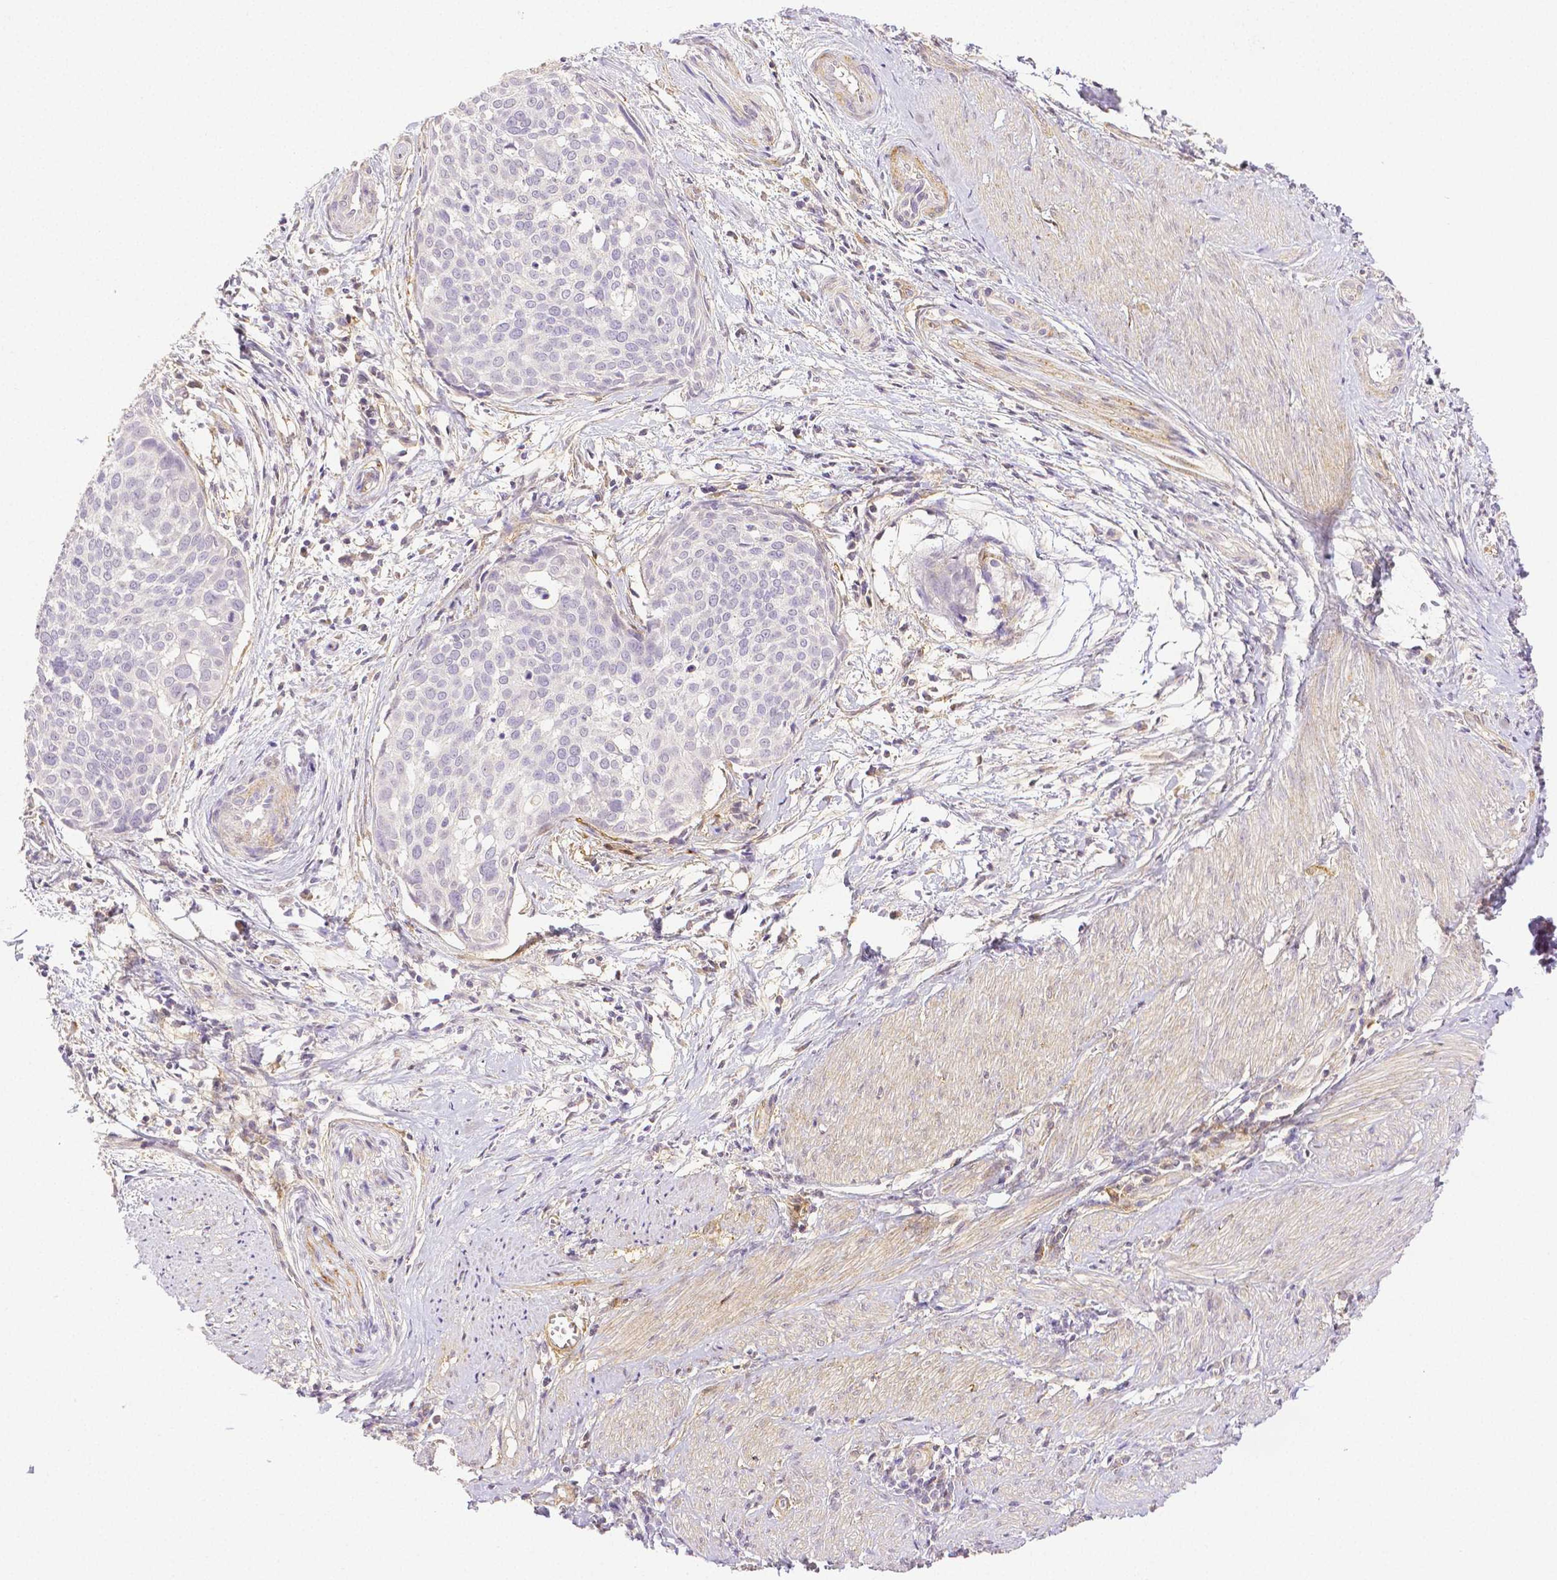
{"staining": {"intensity": "negative", "quantity": "none", "location": "none"}, "tissue": "cervical cancer", "cell_type": "Tumor cells", "image_type": "cancer", "snomed": [{"axis": "morphology", "description": "Squamous cell carcinoma, NOS"}, {"axis": "topography", "description": "Cervix"}], "caption": "The micrograph displays no significant positivity in tumor cells of squamous cell carcinoma (cervical).", "gene": "THY1", "patient": {"sex": "female", "age": 39}}